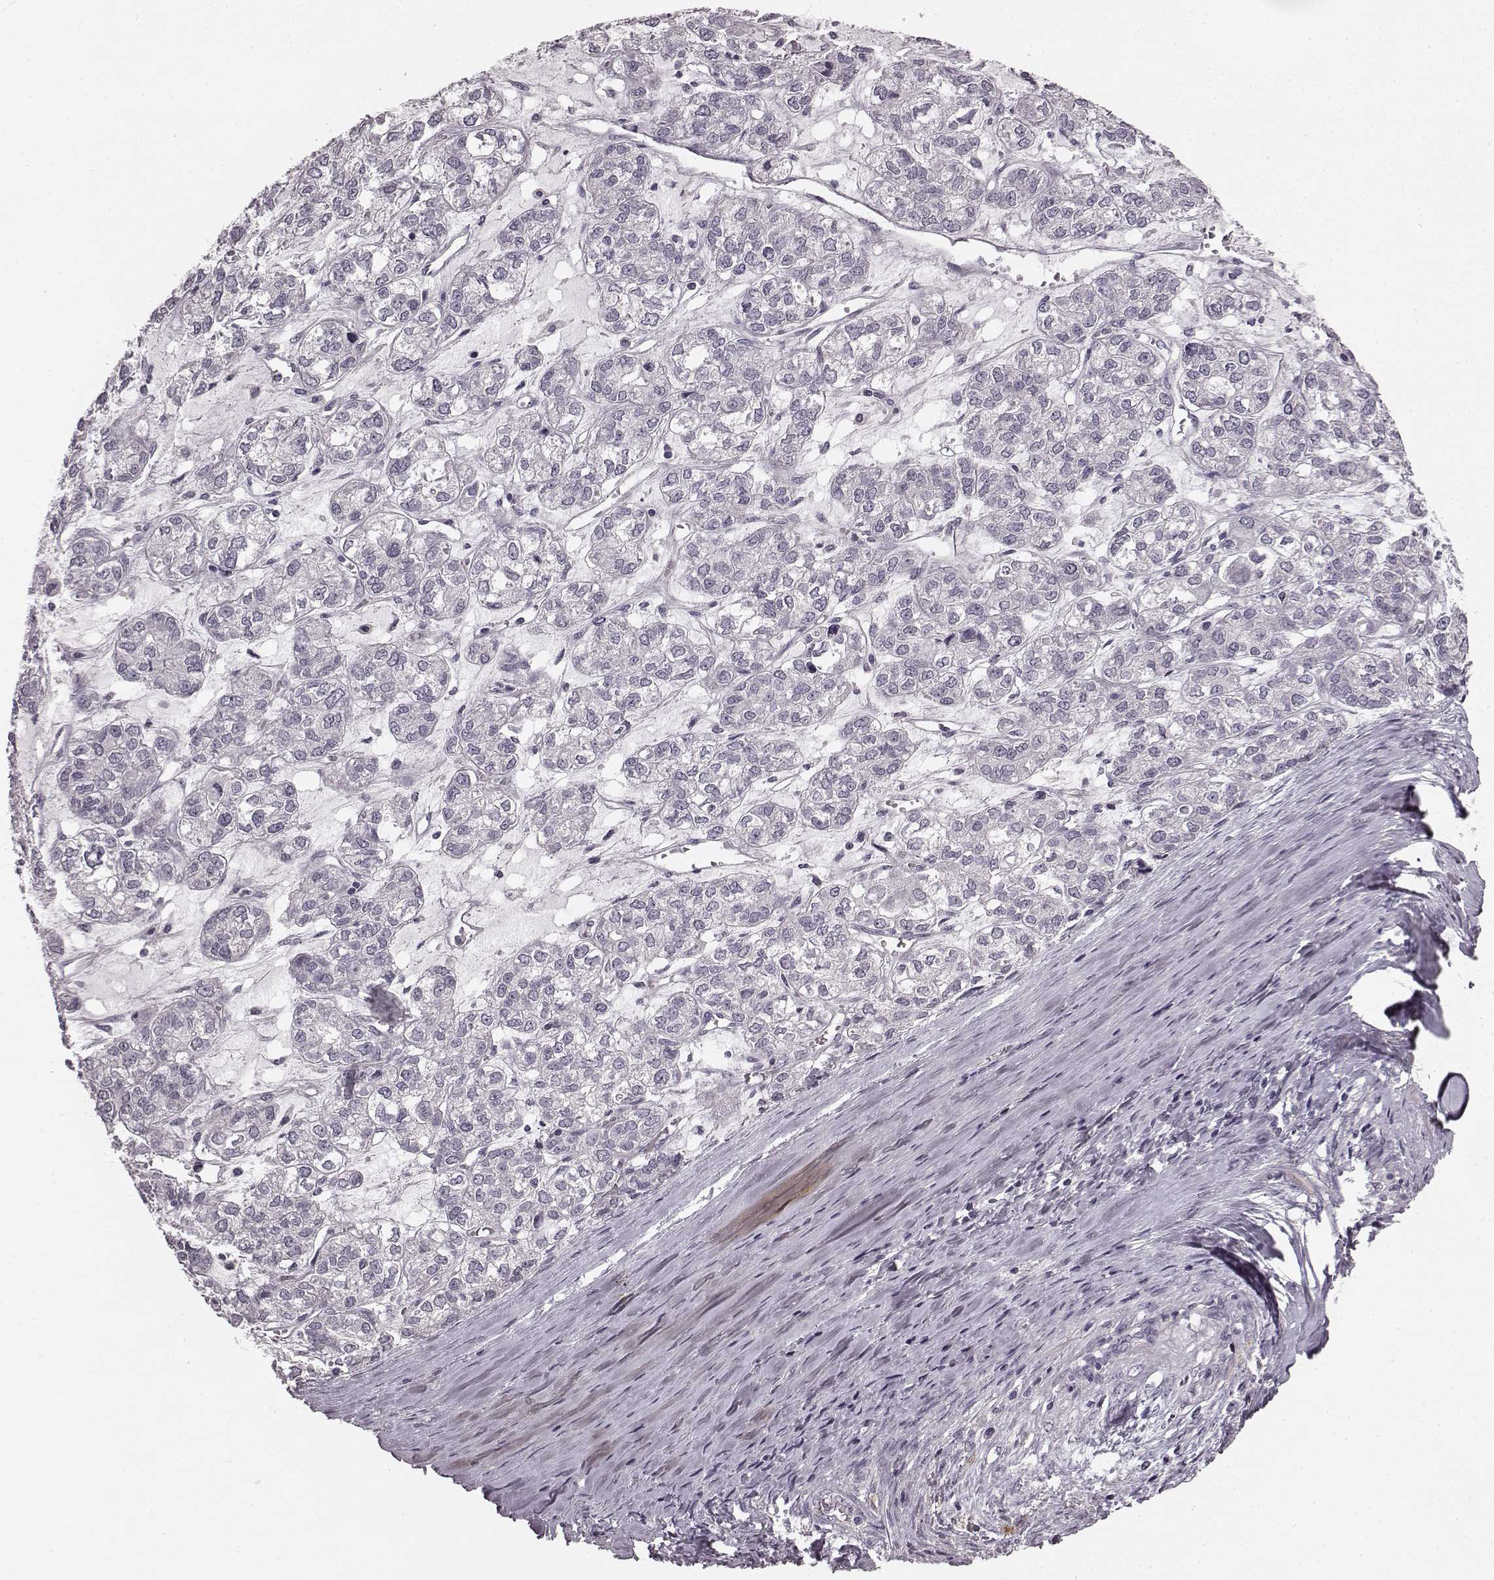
{"staining": {"intensity": "negative", "quantity": "none", "location": "none"}, "tissue": "ovarian cancer", "cell_type": "Tumor cells", "image_type": "cancer", "snomed": [{"axis": "morphology", "description": "Carcinoma, endometroid"}, {"axis": "topography", "description": "Ovary"}], "caption": "An immunohistochemistry photomicrograph of ovarian endometroid carcinoma is shown. There is no staining in tumor cells of ovarian endometroid carcinoma.", "gene": "RIT2", "patient": {"sex": "female", "age": 64}}